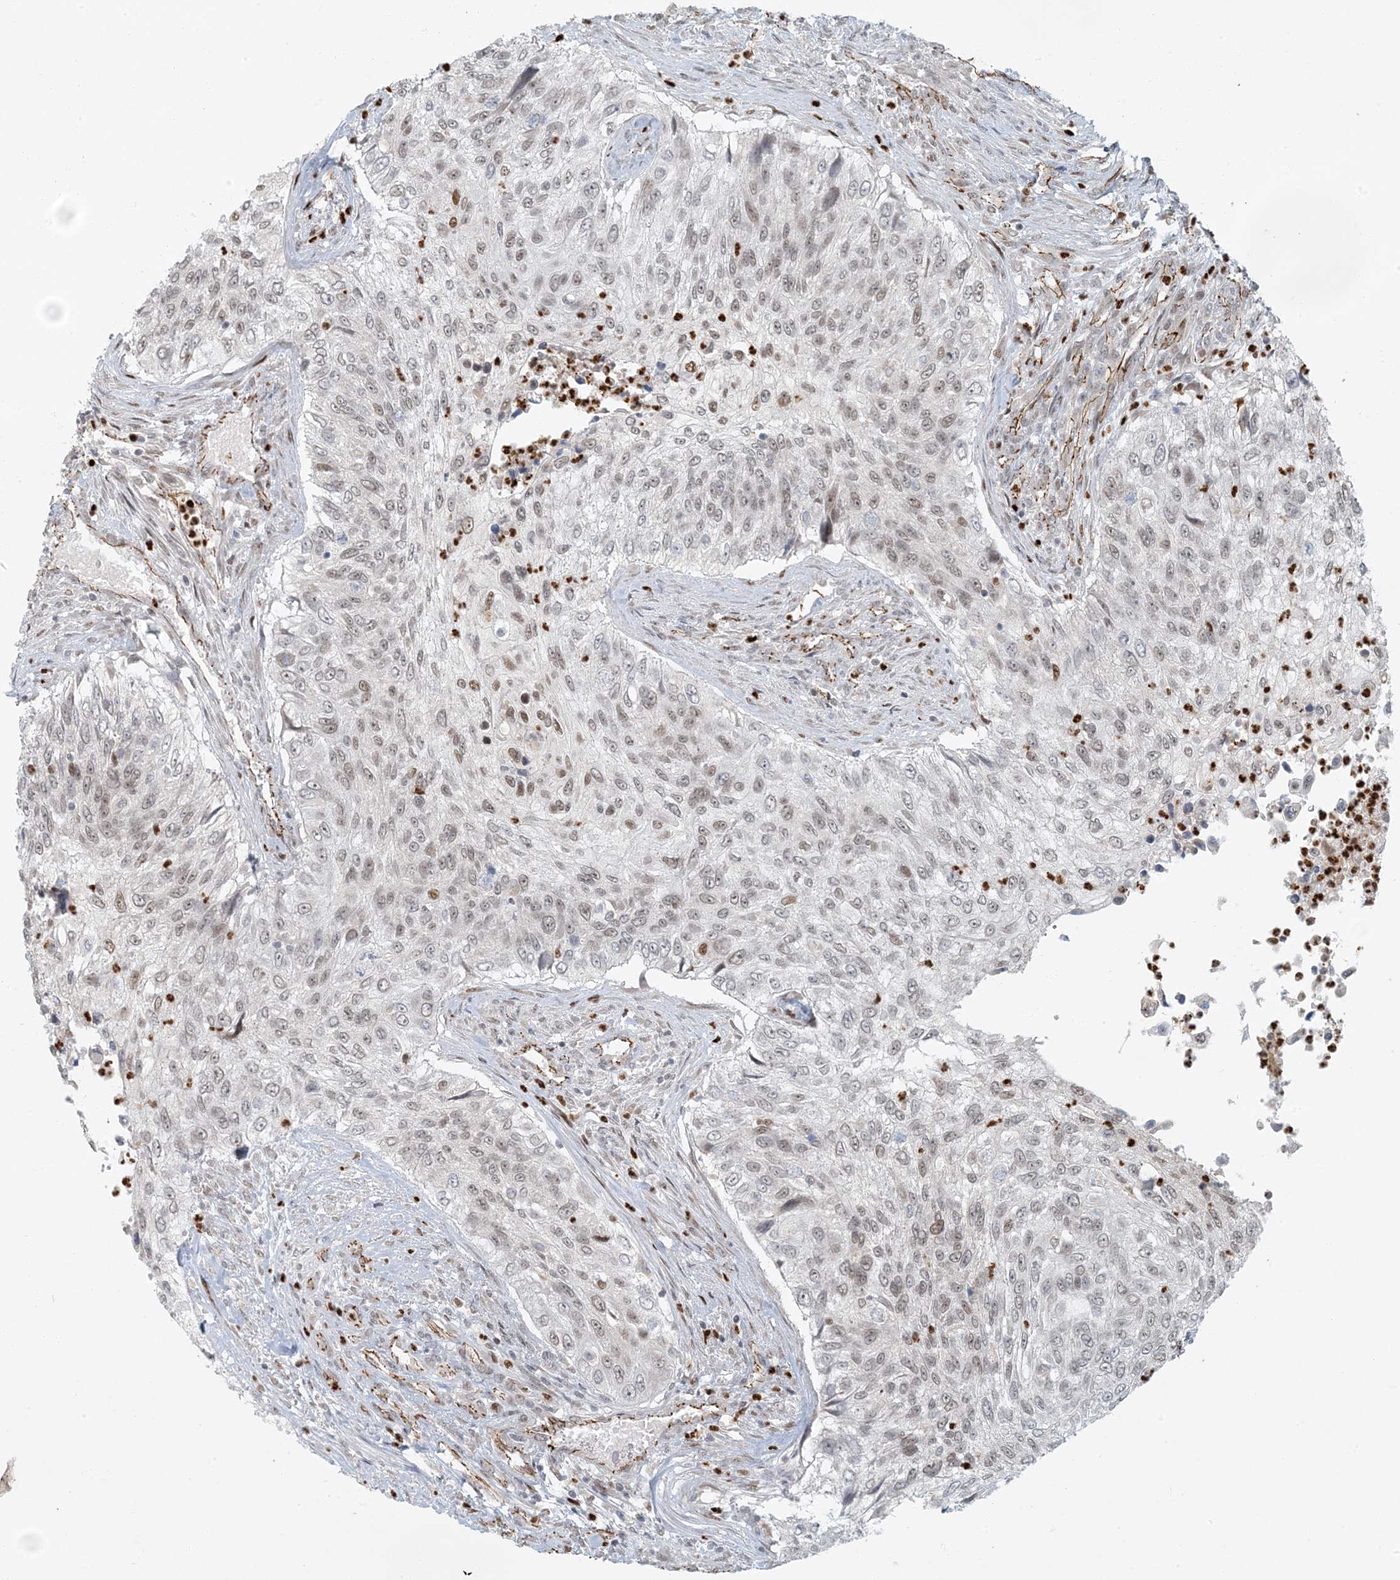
{"staining": {"intensity": "weak", "quantity": ">75%", "location": "nuclear"}, "tissue": "urothelial cancer", "cell_type": "Tumor cells", "image_type": "cancer", "snomed": [{"axis": "morphology", "description": "Urothelial carcinoma, High grade"}, {"axis": "topography", "description": "Urinary bladder"}], "caption": "High-grade urothelial carcinoma tissue displays weak nuclear expression in approximately >75% of tumor cells", "gene": "AK9", "patient": {"sex": "female", "age": 60}}